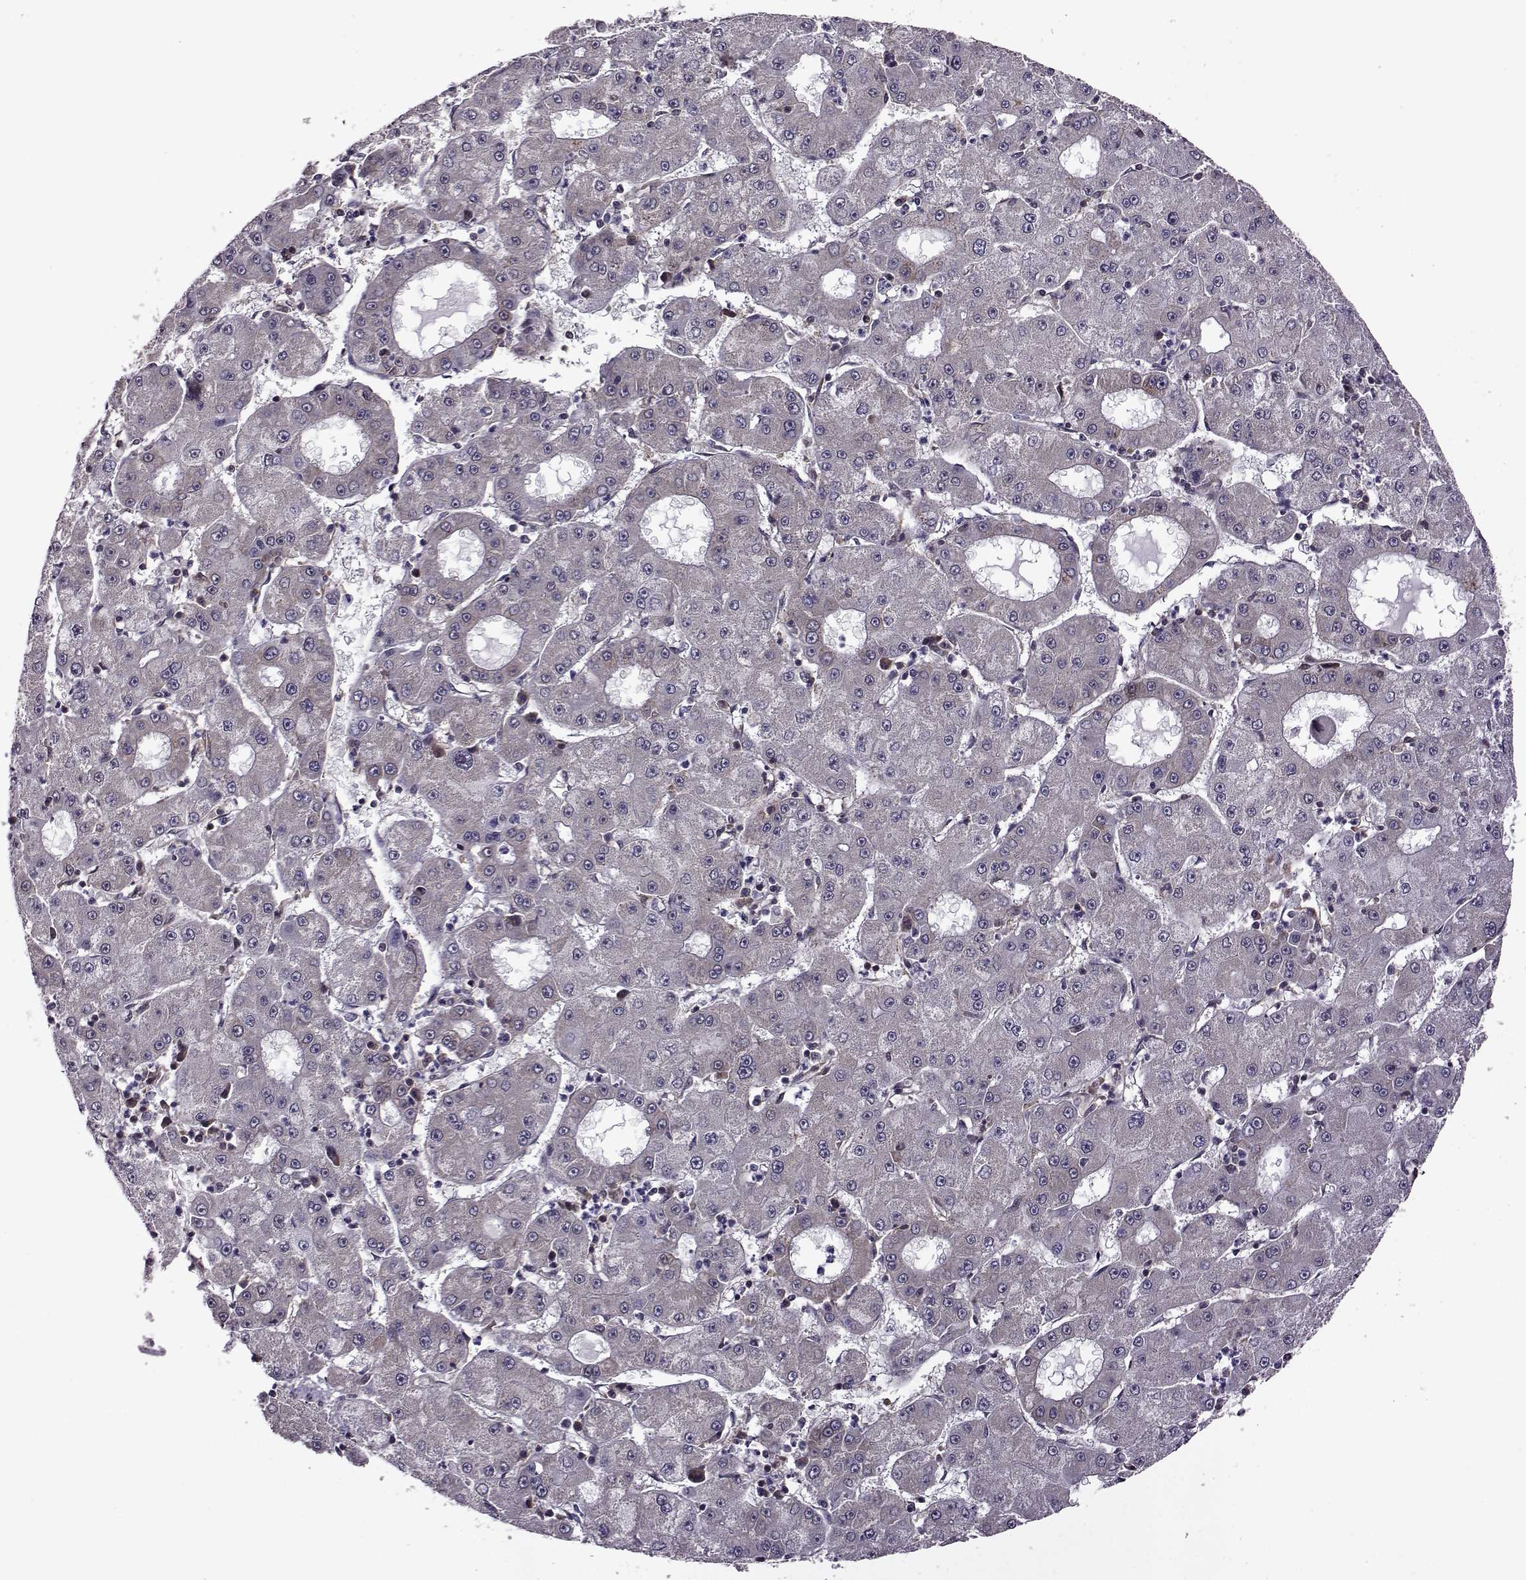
{"staining": {"intensity": "weak", "quantity": "<25%", "location": "cytoplasmic/membranous"}, "tissue": "liver cancer", "cell_type": "Tumor cells", "image_type": "cancer", "snomed": [{"axis": "morphology", "description": "Carcinoma, Hepatocellular, NOS"}, {"axis": "topography", "description": "Liver"}], "caption": "Tumor cells are negative for brown protein staining in hepatocellular carcinoma (liver). (Immunohistochemistry, brightfield microscopy, high magnification).", "gene": "URI1", "patient": {"sex": "male", "age": 73}}